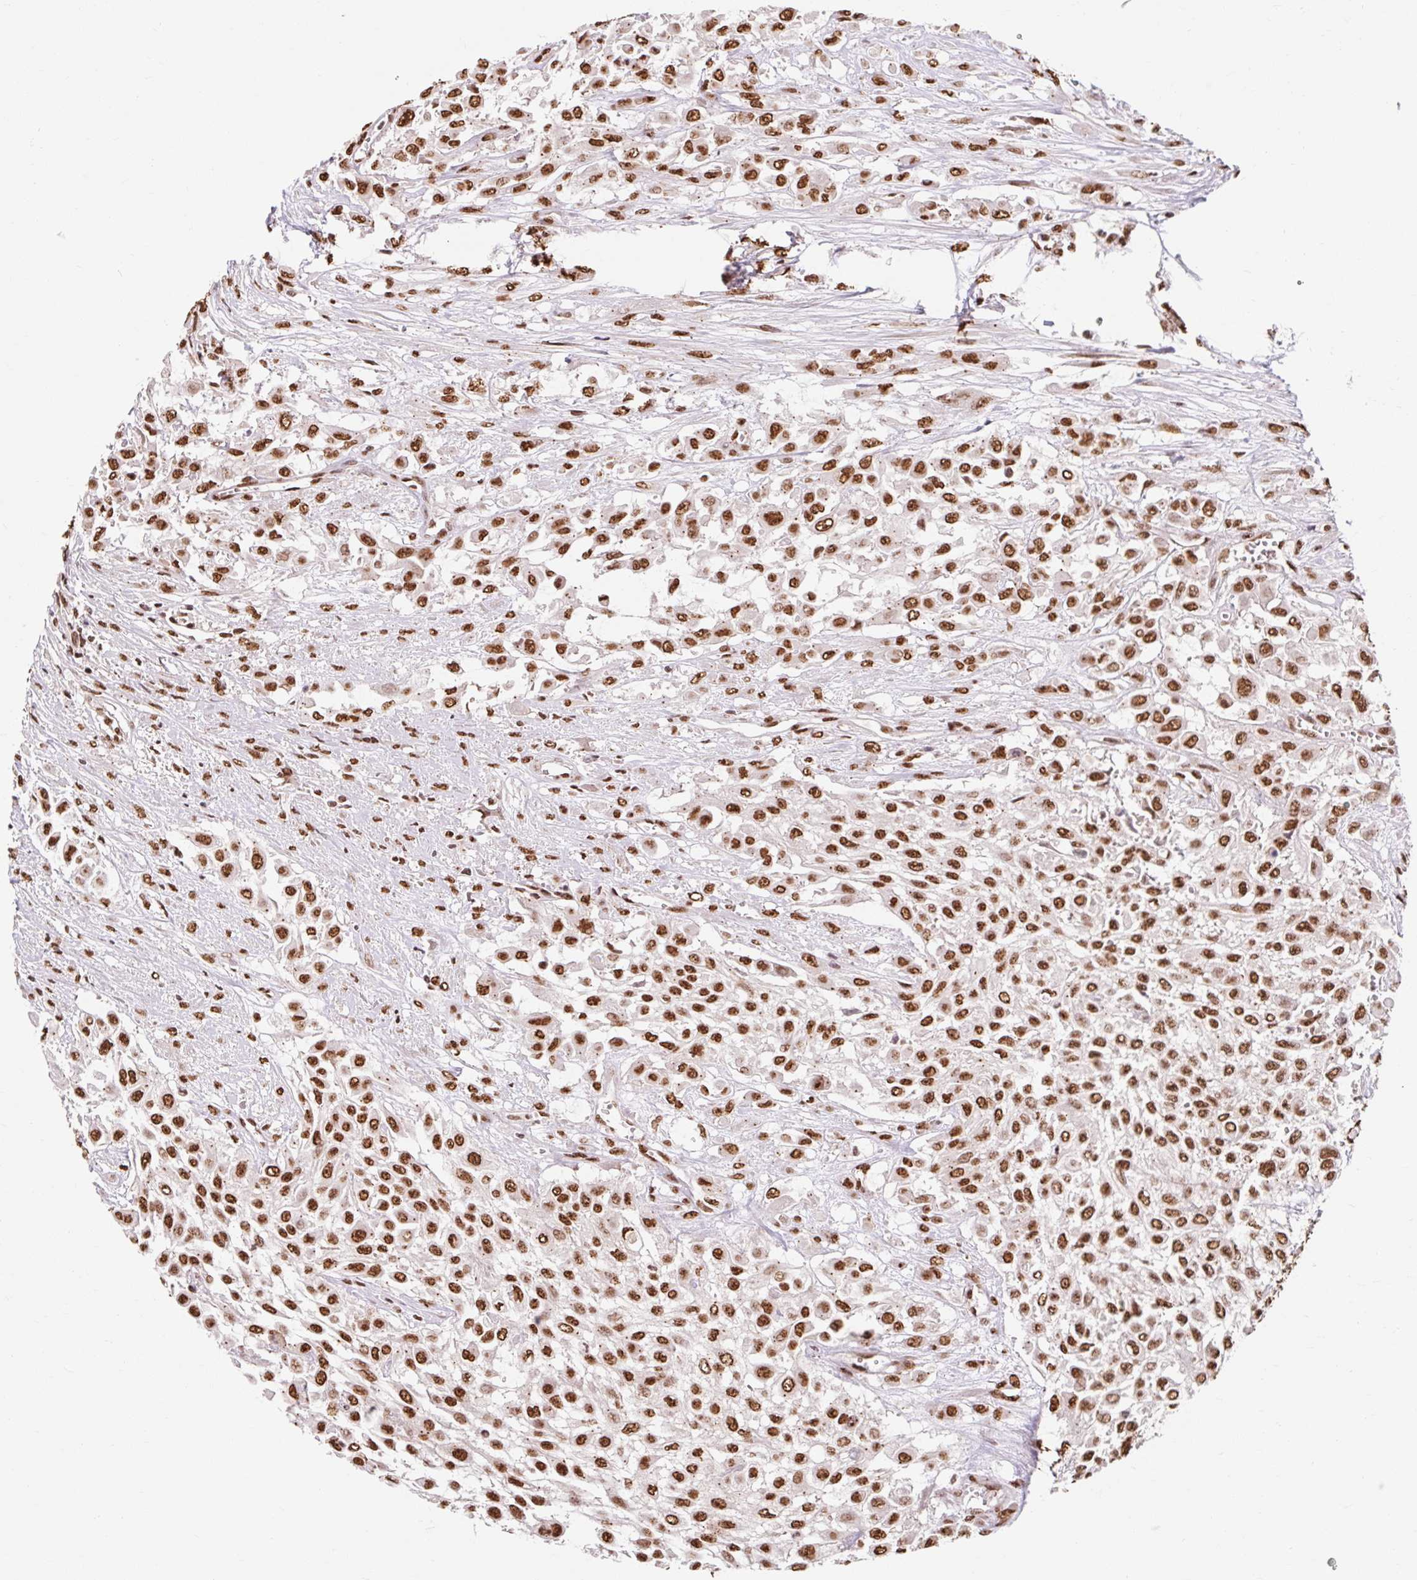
{"staining": {"intensity": "strong", "quantity": ">75%", "location": "nuclear"}, "tissue": "urothelial cancer", "cell_type": "Tumor cells", "image_type": "cancer", "snomed": [{"axis": "morphology", "description": "Urothelial carcinoma, High grade"}, {"axis": "topography", "description": "Urinary bladder"}], "caption": "IHC of human urothelial cancer reveals high levels of strong nuclear positivity in approximately >75% of tumor cells. Using DAB (brown) and hematoxylin (blue) stains, captured at high magnification using brightfield microscopy.", "gene": "BICRA", "patient": {"sex": "male", "age": 57}}